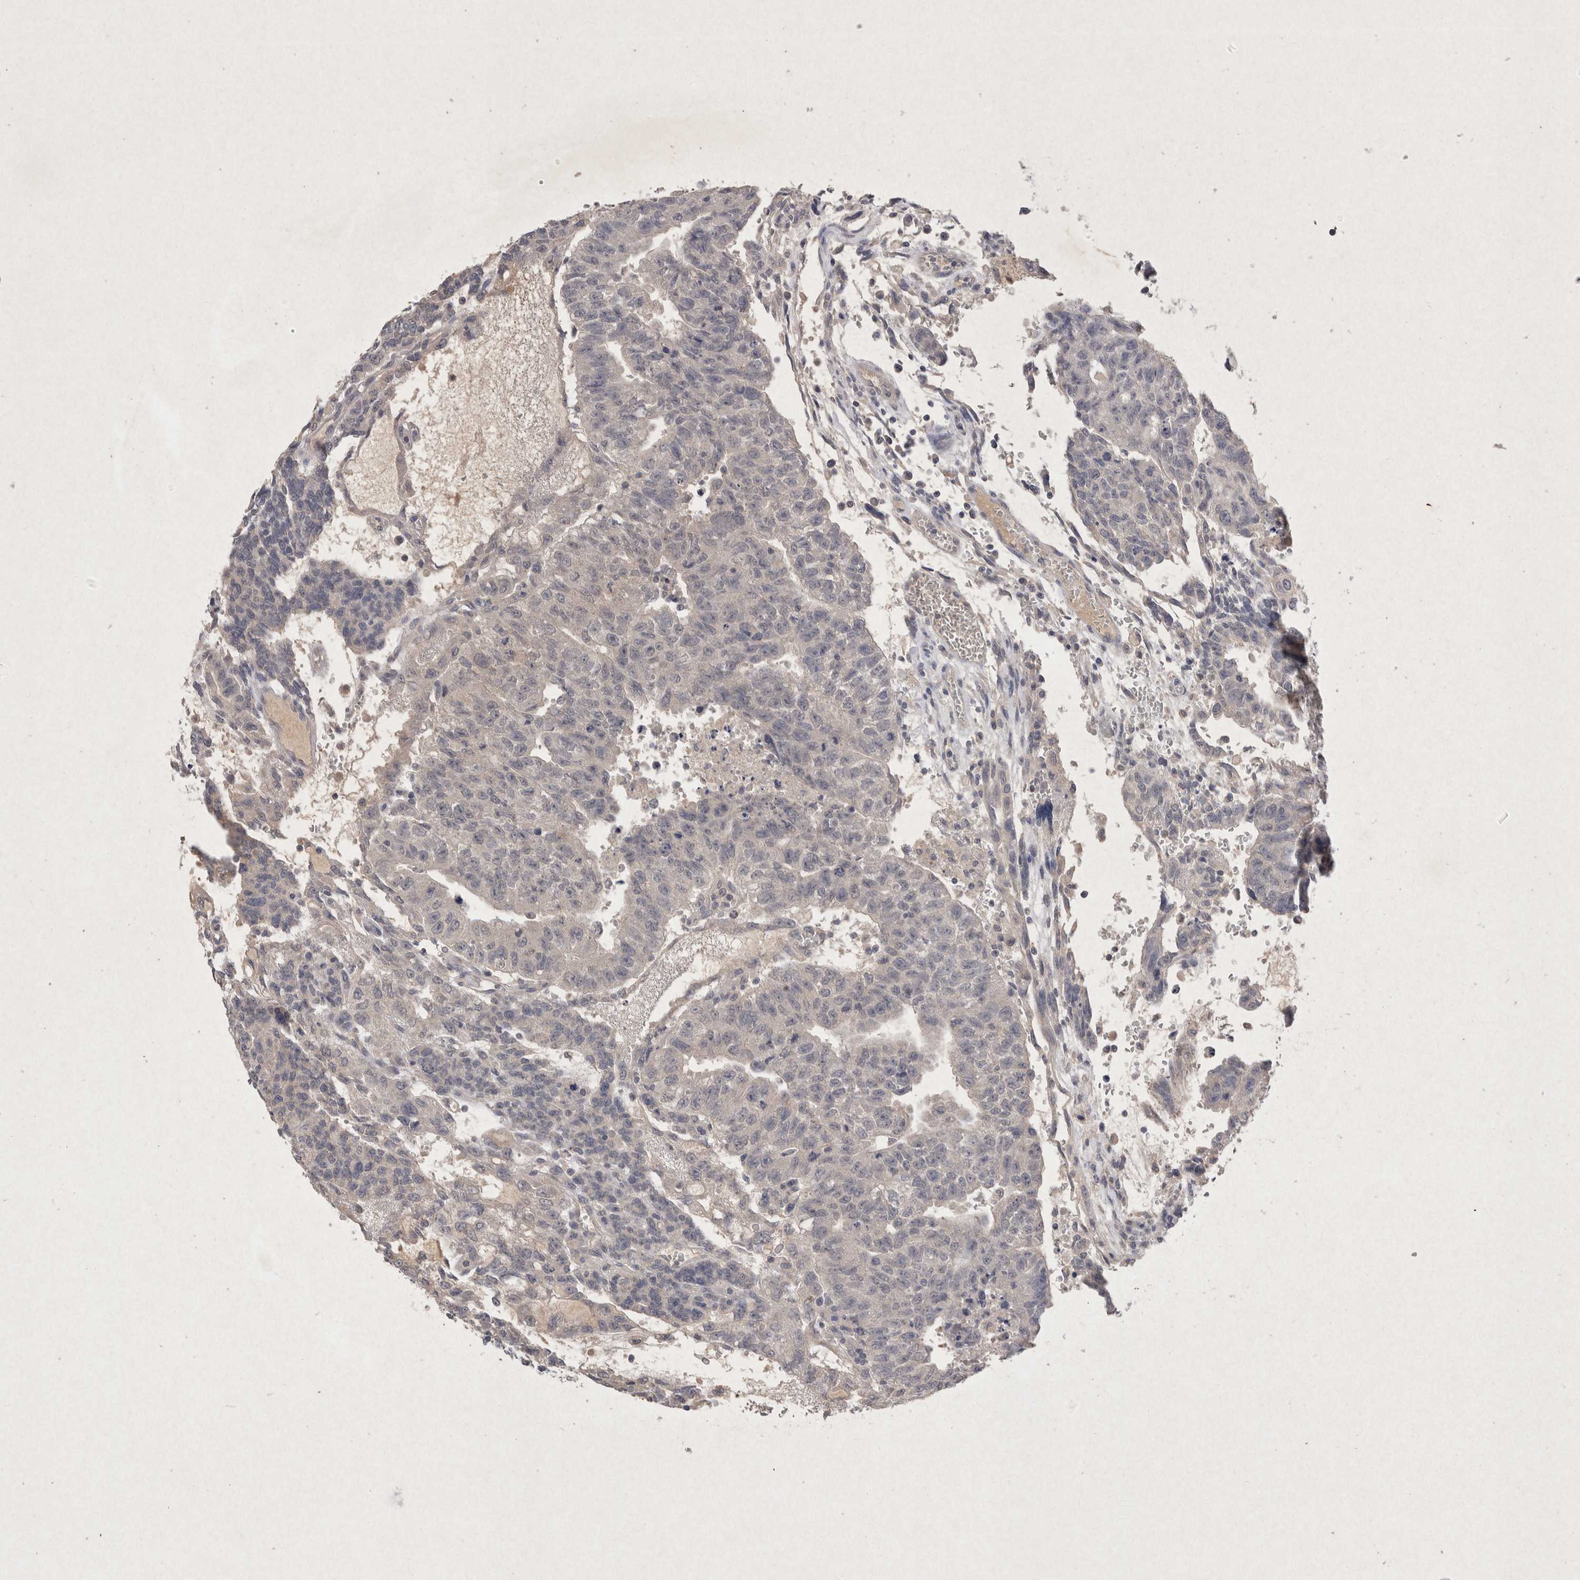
{"staining": {"intensity": "negative", "quantity": "none", "location": "none"}, "tissue": "testis cancer", "cell_type": "Tumor cells", "image_type": "cancer", "snomed": [{"axis": "morphology", "description": "Seminoma, NOS"}, {"axis": "morphology", "description": "Carcinoma, Embryonal, NOS"}, {"axis": "topography", "description": "Testis"}], "caption": "Tumor cells are negative for protein expression in human testis cancer.", "gene": "RASSF3", "patient": {"sex": "male", "age": 52}}